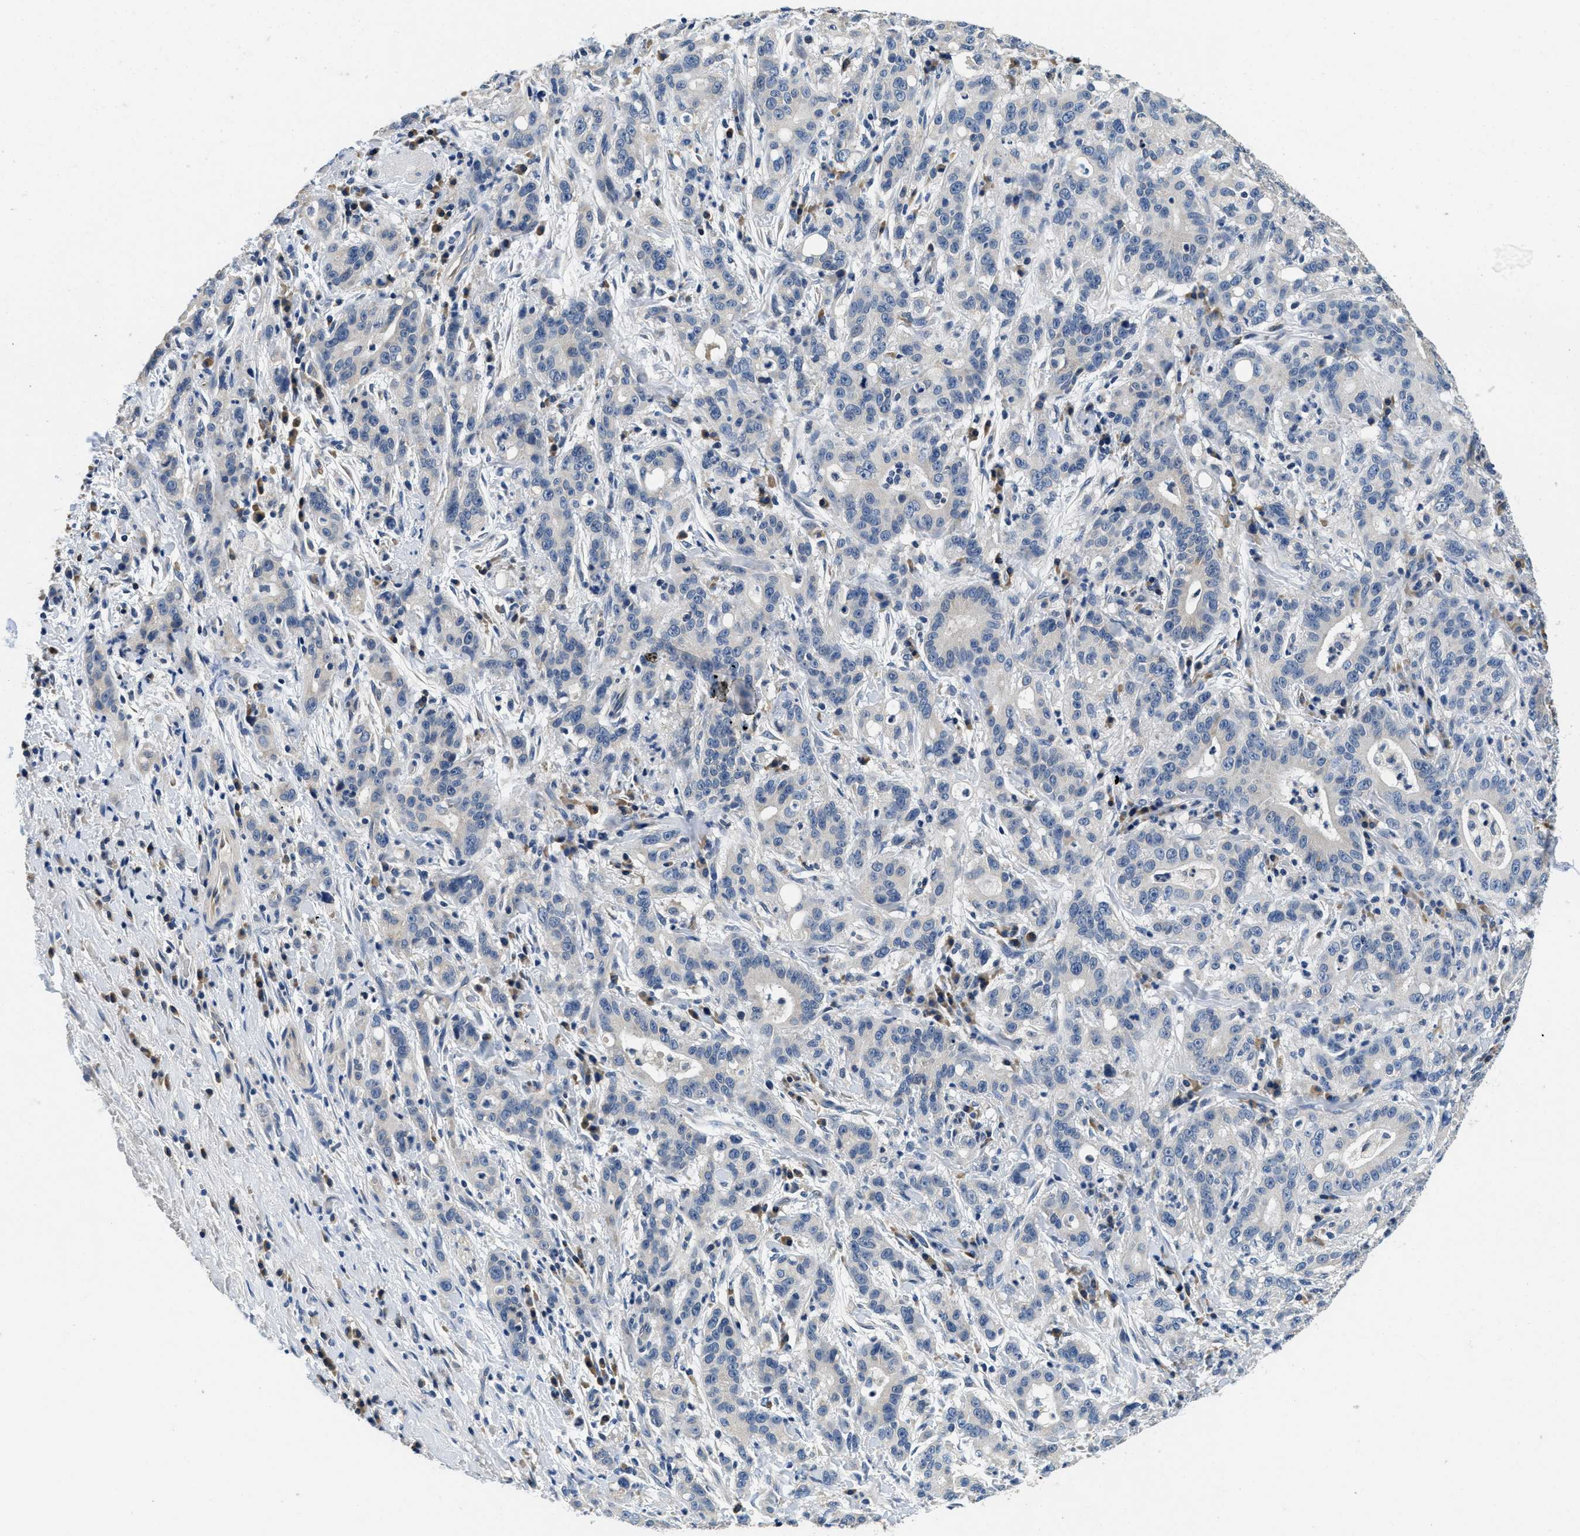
{"staining": {"intensity": "negative", "quantity": "none", "location": "none"}, "tissue": "liver cancer", "cell_type": "Tumor cells", "image_type": "cancer", "snomed": [{"axis": "morphology", "description": "Cholangiocarcinoma"}, {"axis": "topography", "description": "Liver"}], "caption": "This micrograph is of liver cholangiocarcinoma stained with immunohistochemistry (IHC) to label a protein in brown with the nuclei are counter-stained blue. There is no staining in tumor cells. (DAB immunohistochemistry (IHC) visualized using brightfield microscopy, high magnification).", "gene": "ALDH3A2", "patient": {"sex": "female", "age": 38}}